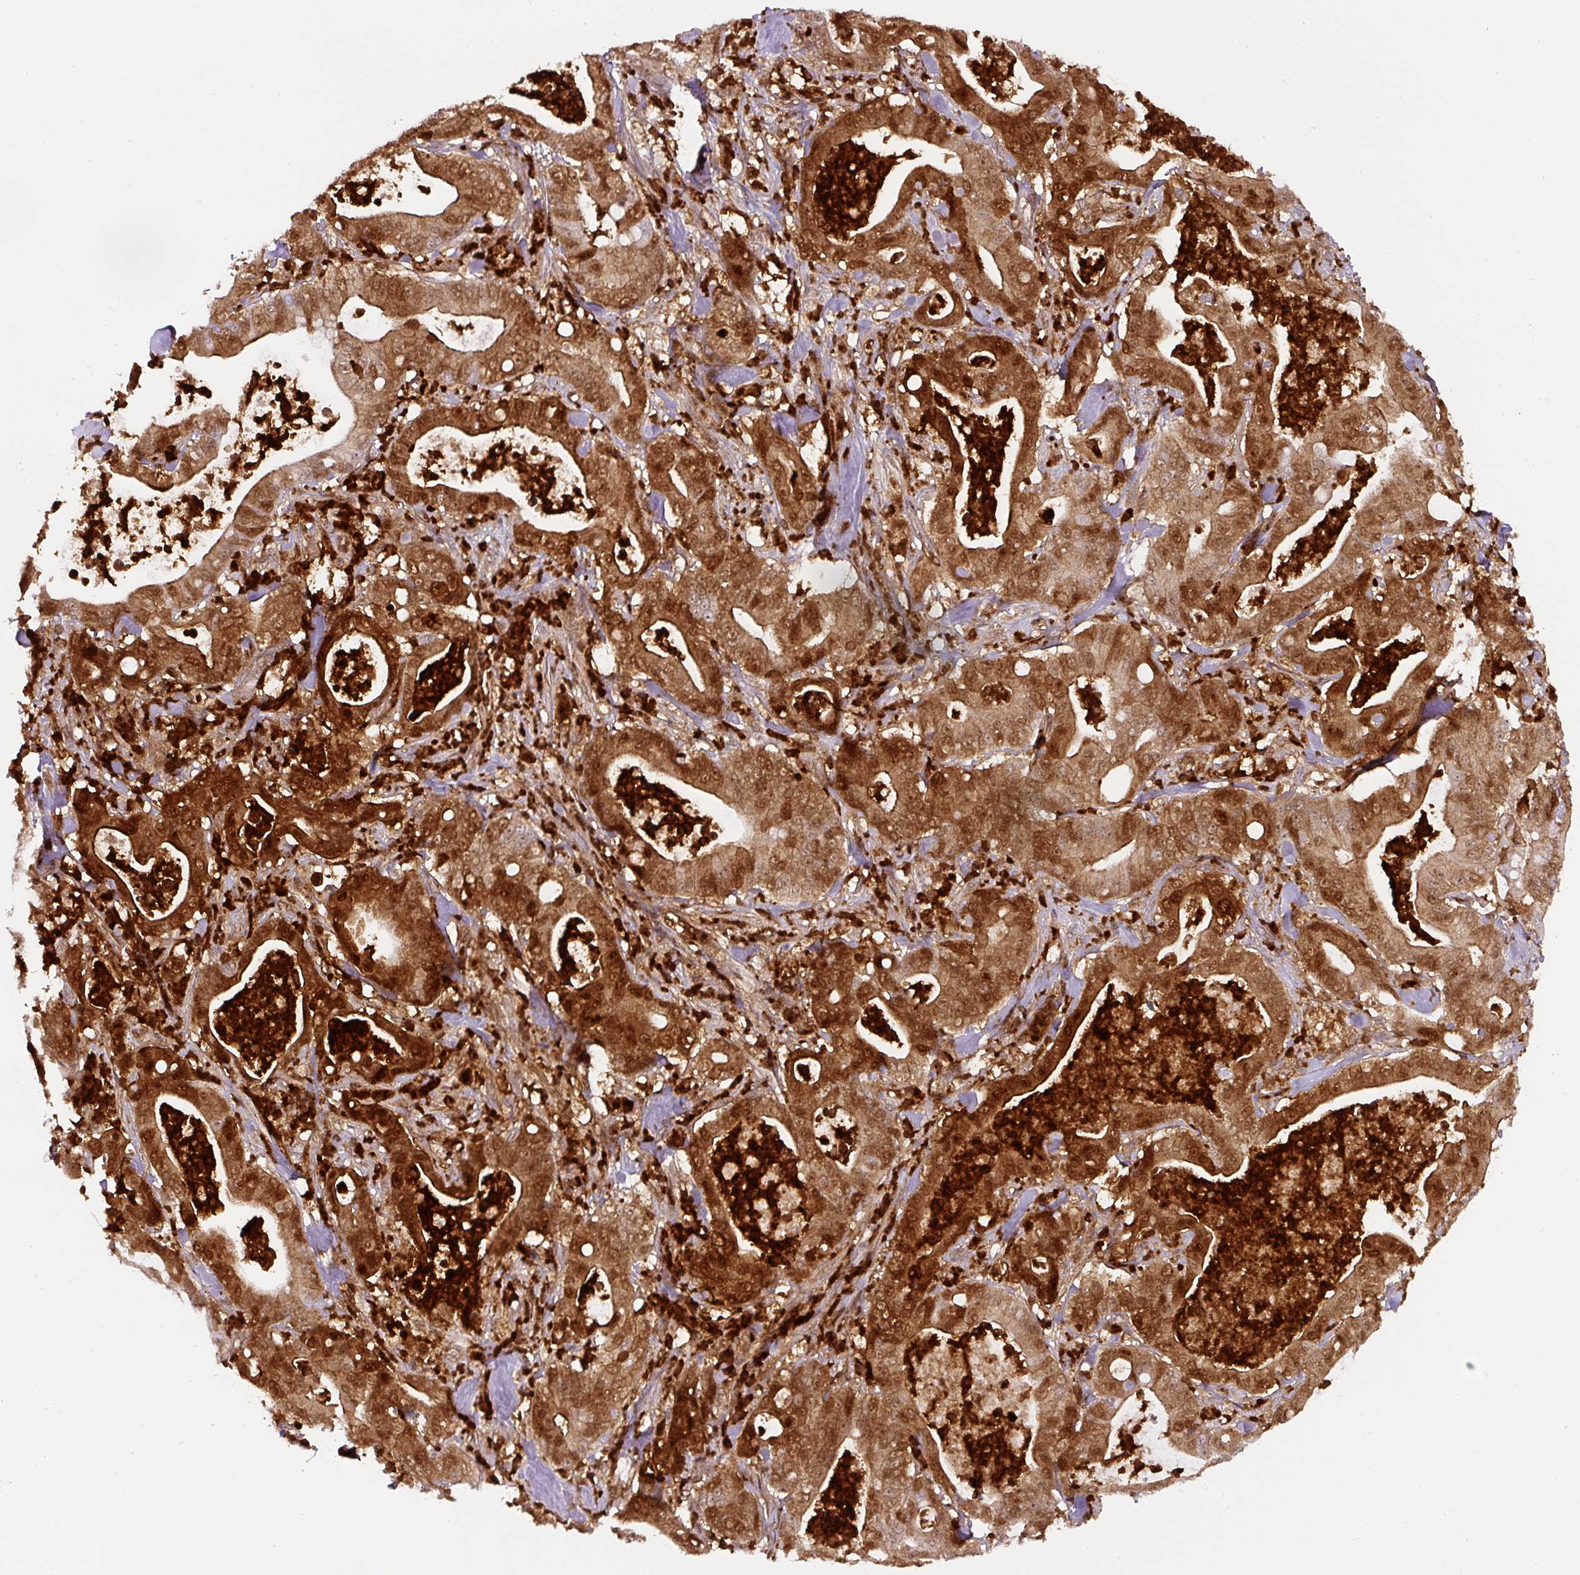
{"staining": {"intensity": "strong", "quantity": ">75%", "location": "cytoplasmic/membranous,nuclear"}, "tissue": "pancreatic cancer", "cell_type": "Tumor cells", "image_type": "cancer", "snomed": [{"axis": "morphology", "description": "Adenocarcinoma, NOS"}, {"axis": "topography", "description": "Pancreas"}], "caption": "IHC (DAB (3,3'-diaminobenzidine)) staining of human pancreatic adenocarcinoma displays strong cytoplasmic/membranous and nuclear protein positivity in about >75% of tumor cells.", "gene": "ANXA1", "patient": {"sex": "male", "age": 71}}